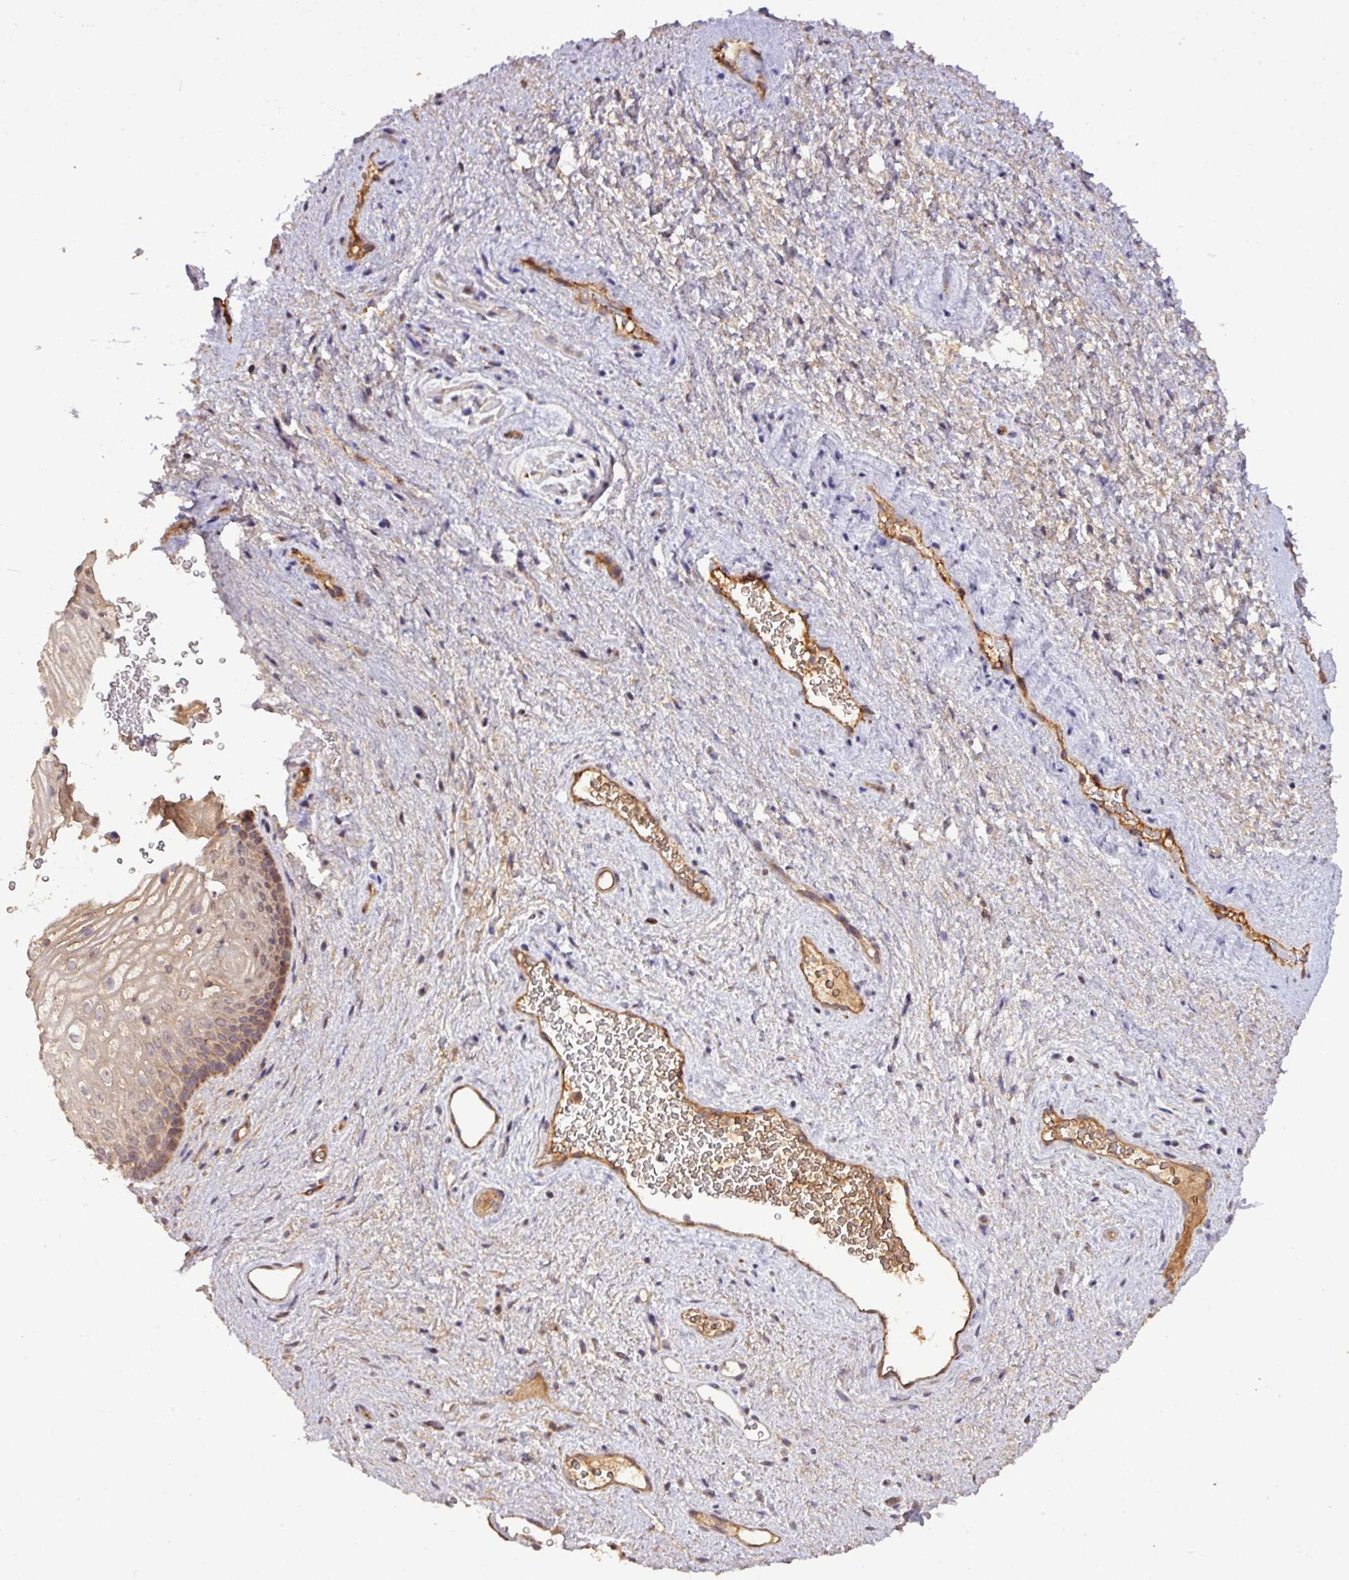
{"staining": {"intensity": "moderate", "quantity": ">75%", "location": "cytoplasmic/membranous"}, "tissue": "vagina", "cell_type": "Squamous epithelial cells", "image_type": "normal", "snomed": [{"axis": "morphology", "description": "Normal tissue, NOS"}, {"axis": "topography", "description": "Vagina"}], "caption": "The photomicrograph exhibits staining of normal vagina, revealing moderate cytoplasmic/membranous protein staining (brown color) within squamous epithelial cells.", "gene": "YPEL1", "patient": {"sex": "female", "age": 47}}